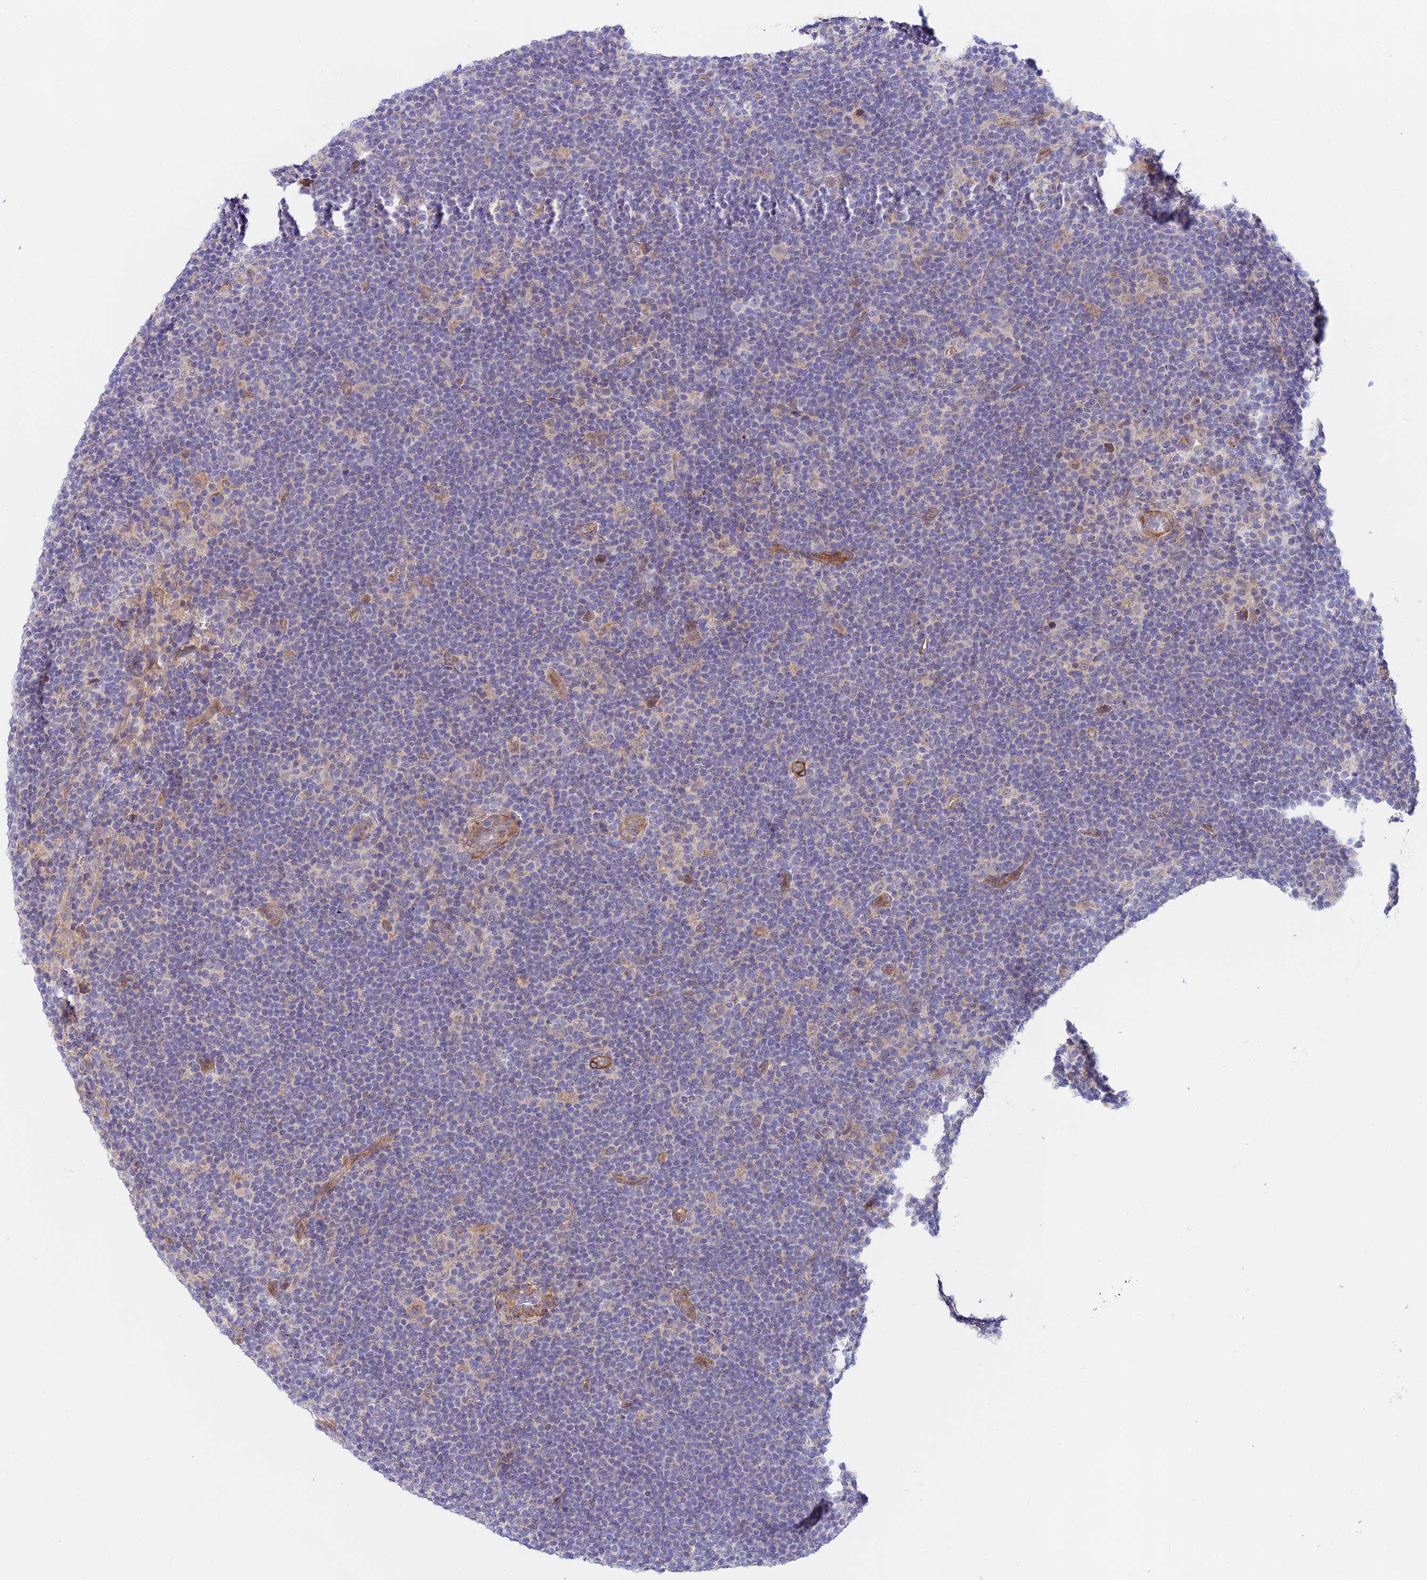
{"staining": {"intensity": "weak", "quantity": "<25%", "location": "cytoplasmic/membranous"}, "tissue": "lymphoma", "cell_type": "Tumor cells", "image_type": "cancer", "snomed": [{"axis": "morphology", "description": "Hodgkin's disease, NOS"}, {"axis": "topography", "description": "Lymph node"}], "caption": "IHC of Hodgkin's disease shows no positivity in tumor cells. (Brightfield microscopy of DAB (3,3'-diaminobenzidine) immunohistochemistry at high magnification).", "gene": "ANKRD50", "patient": {"sex": "female", "age": 57}}